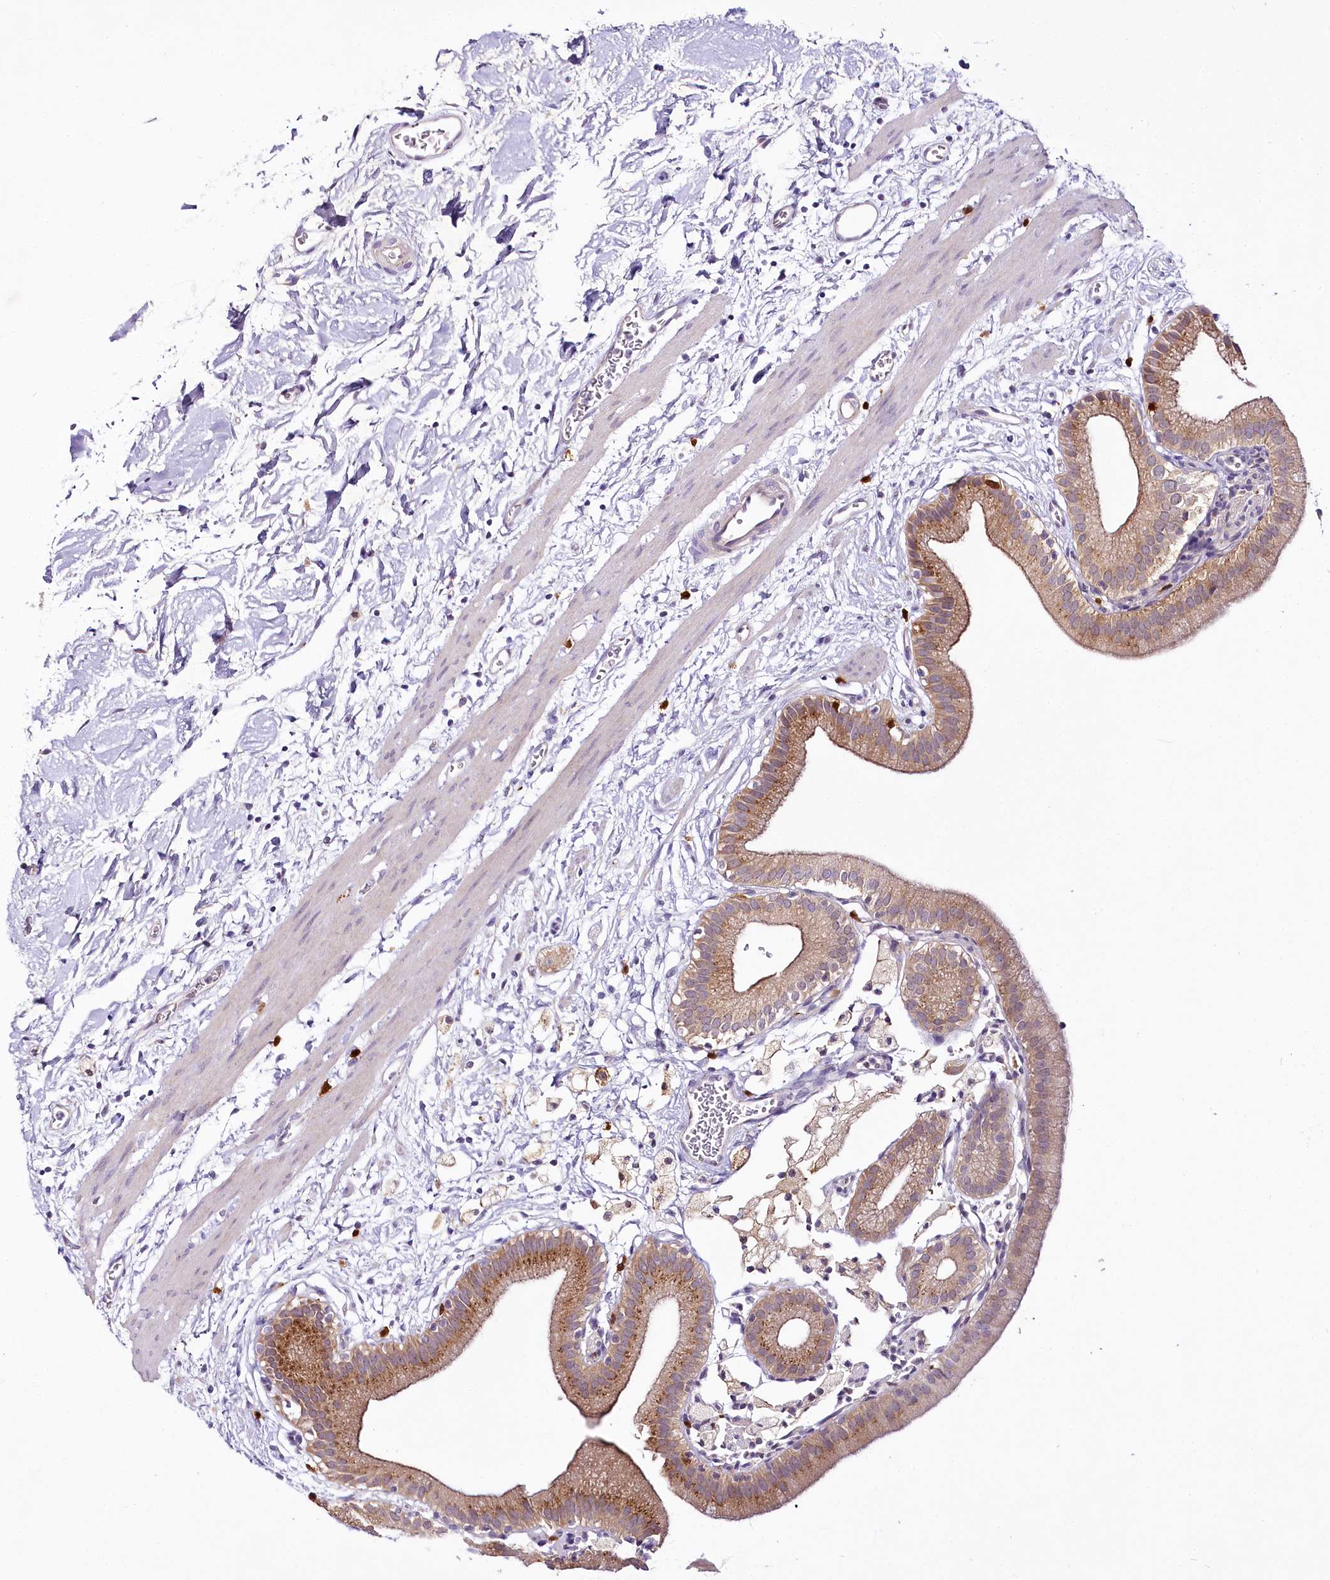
{"staining": {"intensity": "moderate", "quantity": ">75%", "location": "cytoplasmic/membranous"}, "tissue": "gallbladder", "cell_type": "Glandular cells", "image_type": "normal", "snomed": [{"axis": "morphology", "description": "Normal tissue, NOS"}, {"axis": "topography", "description": "Gallbladder"}], "caption": "About >75% of glandular cells in unremarkable human gallbladder display moderate cytoplasmic/membranous protein staining as visualized by brown immunohistochemical staining.", "gene": "VWA5A", "patient": {"sex": "male", "age": 55}}